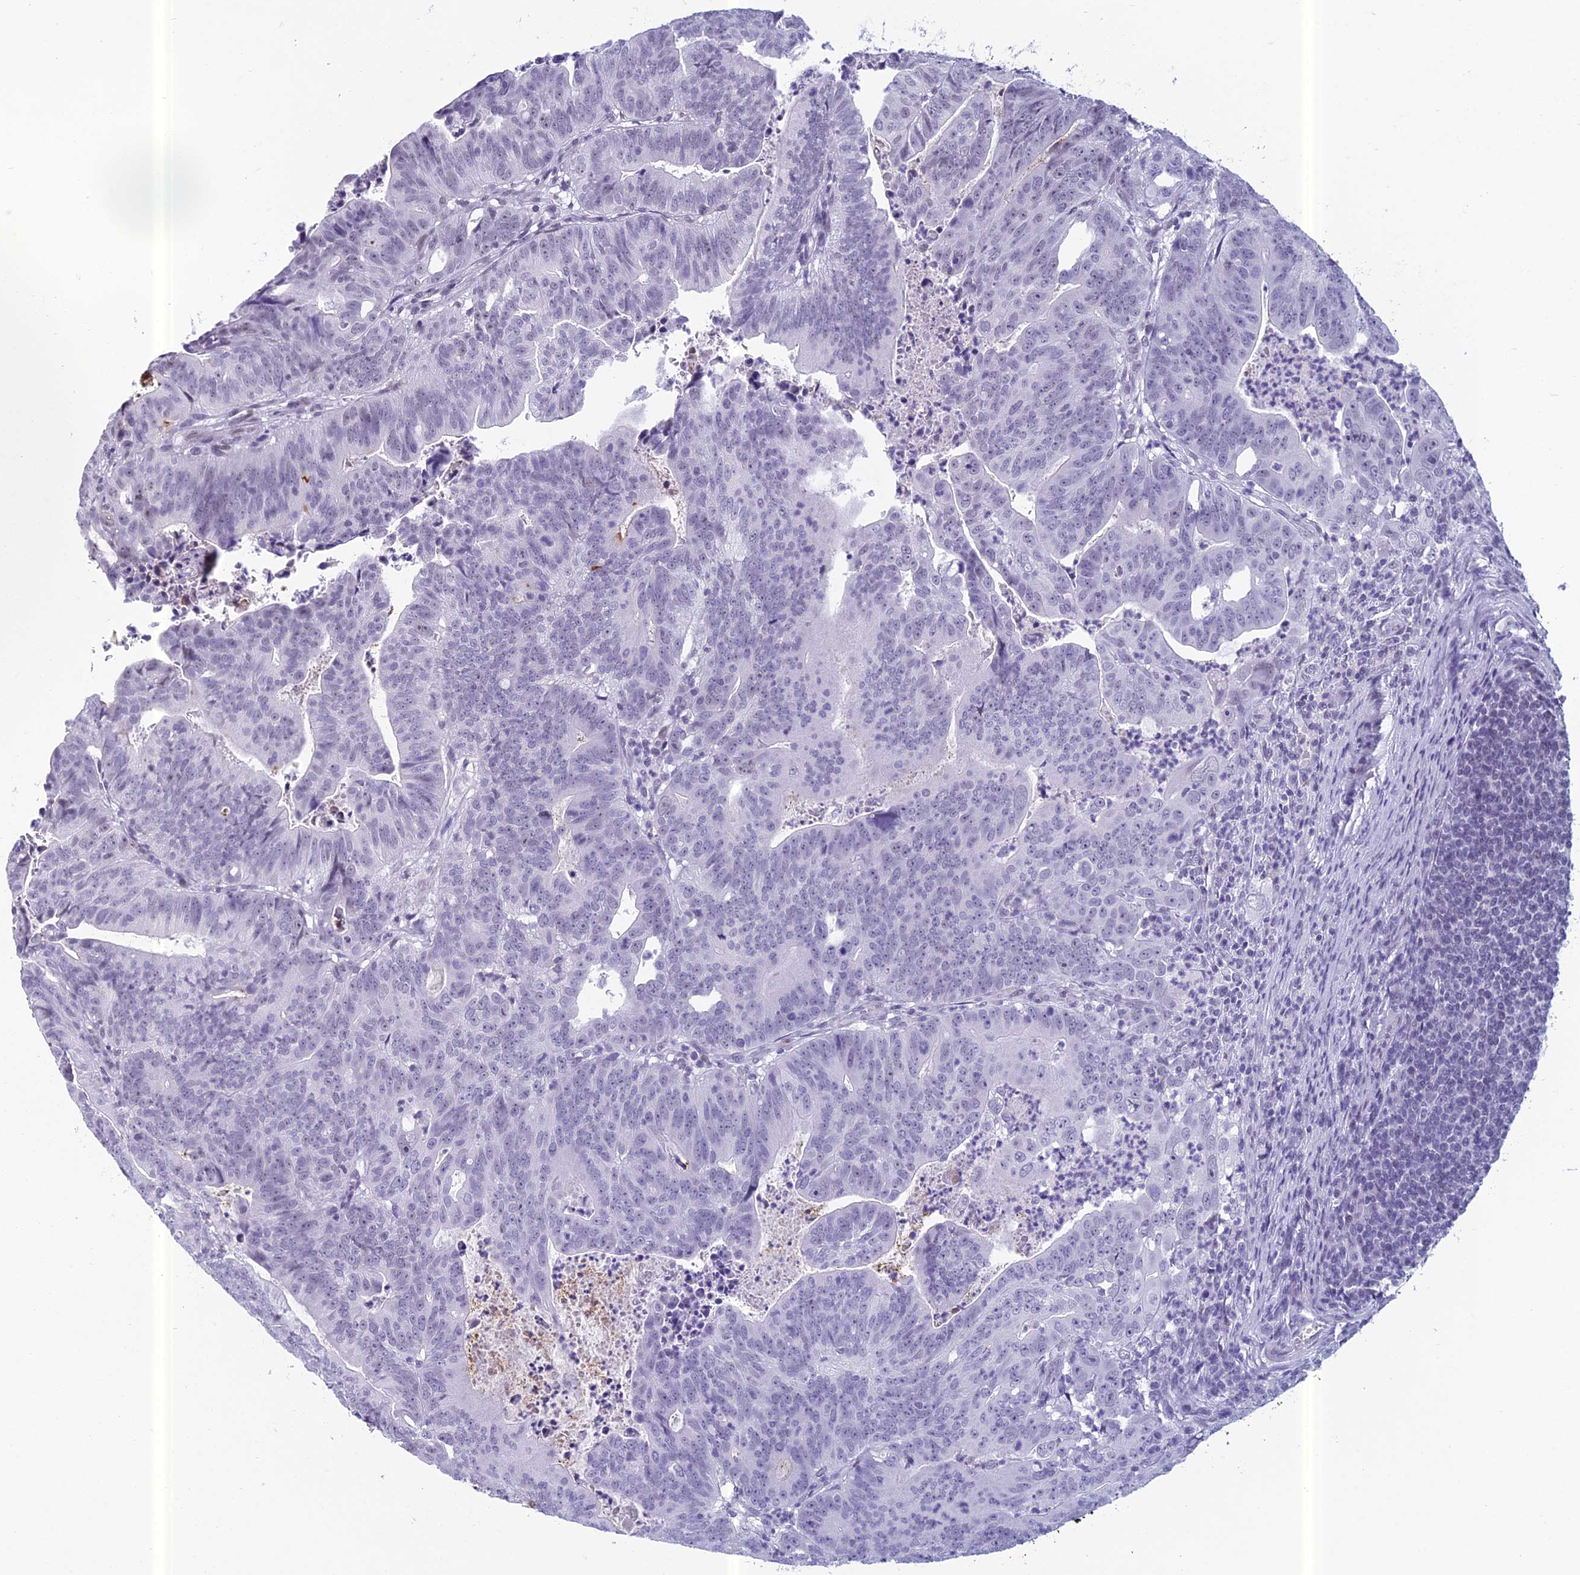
{"staining": {"intensity": "negative", "quantity": "none", "location": "none"}, "tissue": "colorectal cancer", "cell_type": "Tumor cells", "image_type": "cancer", "snomed": [{"axis": "morphology", "description": "Adenocarcinoma, NOS"}, {"axis": "topography", "description": "Rectum"}], "caption": "This is an immunohistochemistry (IHC) histopathology image of human adenocarcinoma (colorectal). There is no expression in tumor cells.", "gene": "RGS17", "patient": {"sex": "male", "age": 69}}